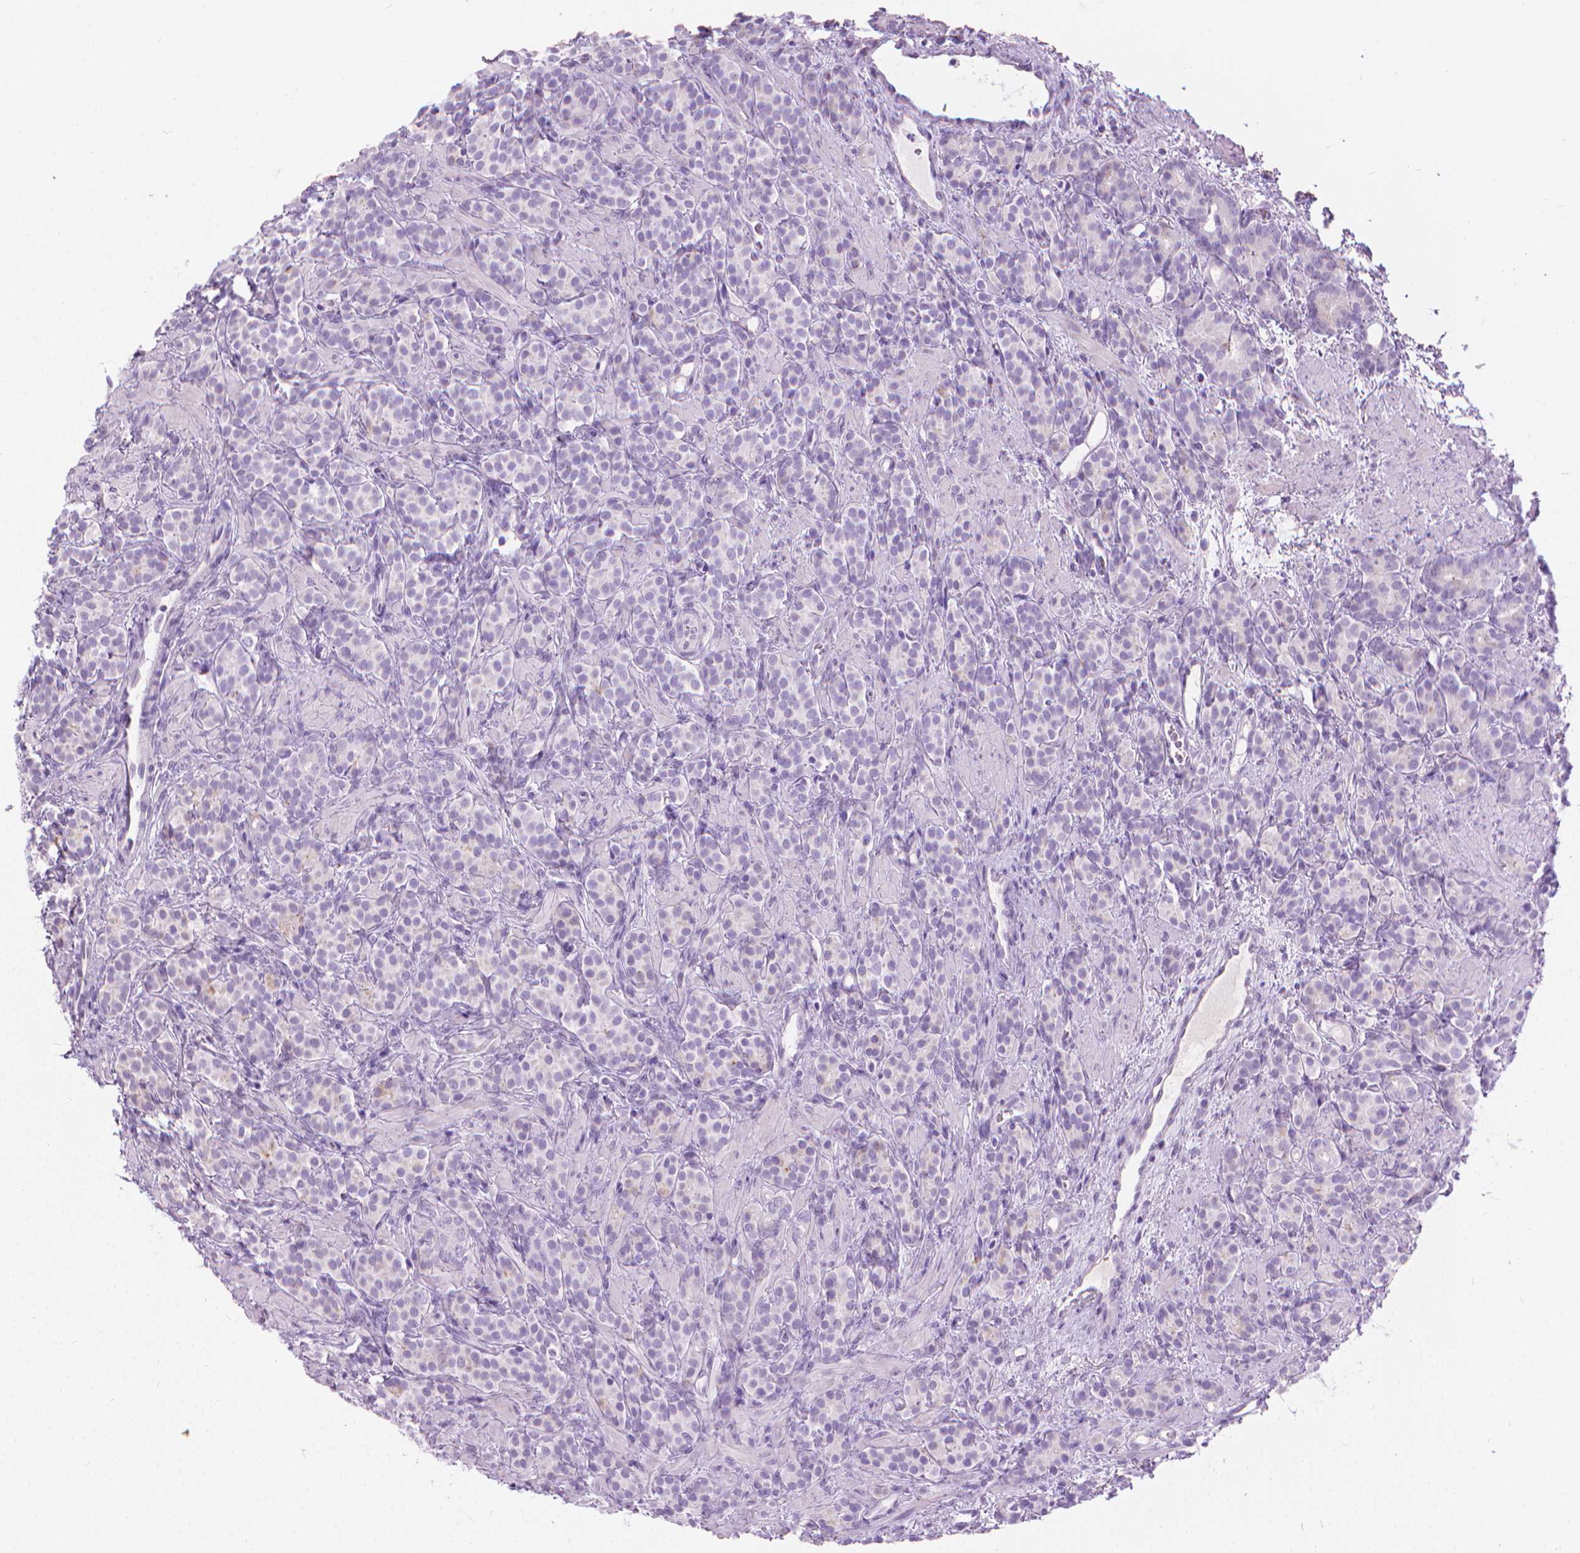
{"staining": {"intensity": "negative", "quantity": "none", "location": "none"}, "tissue": "prostate cancer", "cell_type": "Tumor cells", "image_type": "cancer", "snomed": [{"axis": "morphology", "description": "Adenocarcinoma, High grade"}, {"axis": "topography", "description": "Prostate"}], "caption": "An immunohistochemistry photomicrograph of prostate cancer (adenocarcinoma (high-grade)) is shown. There is no staining in tumor cells of prostate cancer (adenocarcinoma (high-grade)). (IHC, brightfield microscopy, high magnification).", "gene": "CFAP52", "patient": {"sex": "male", "age": 84}}